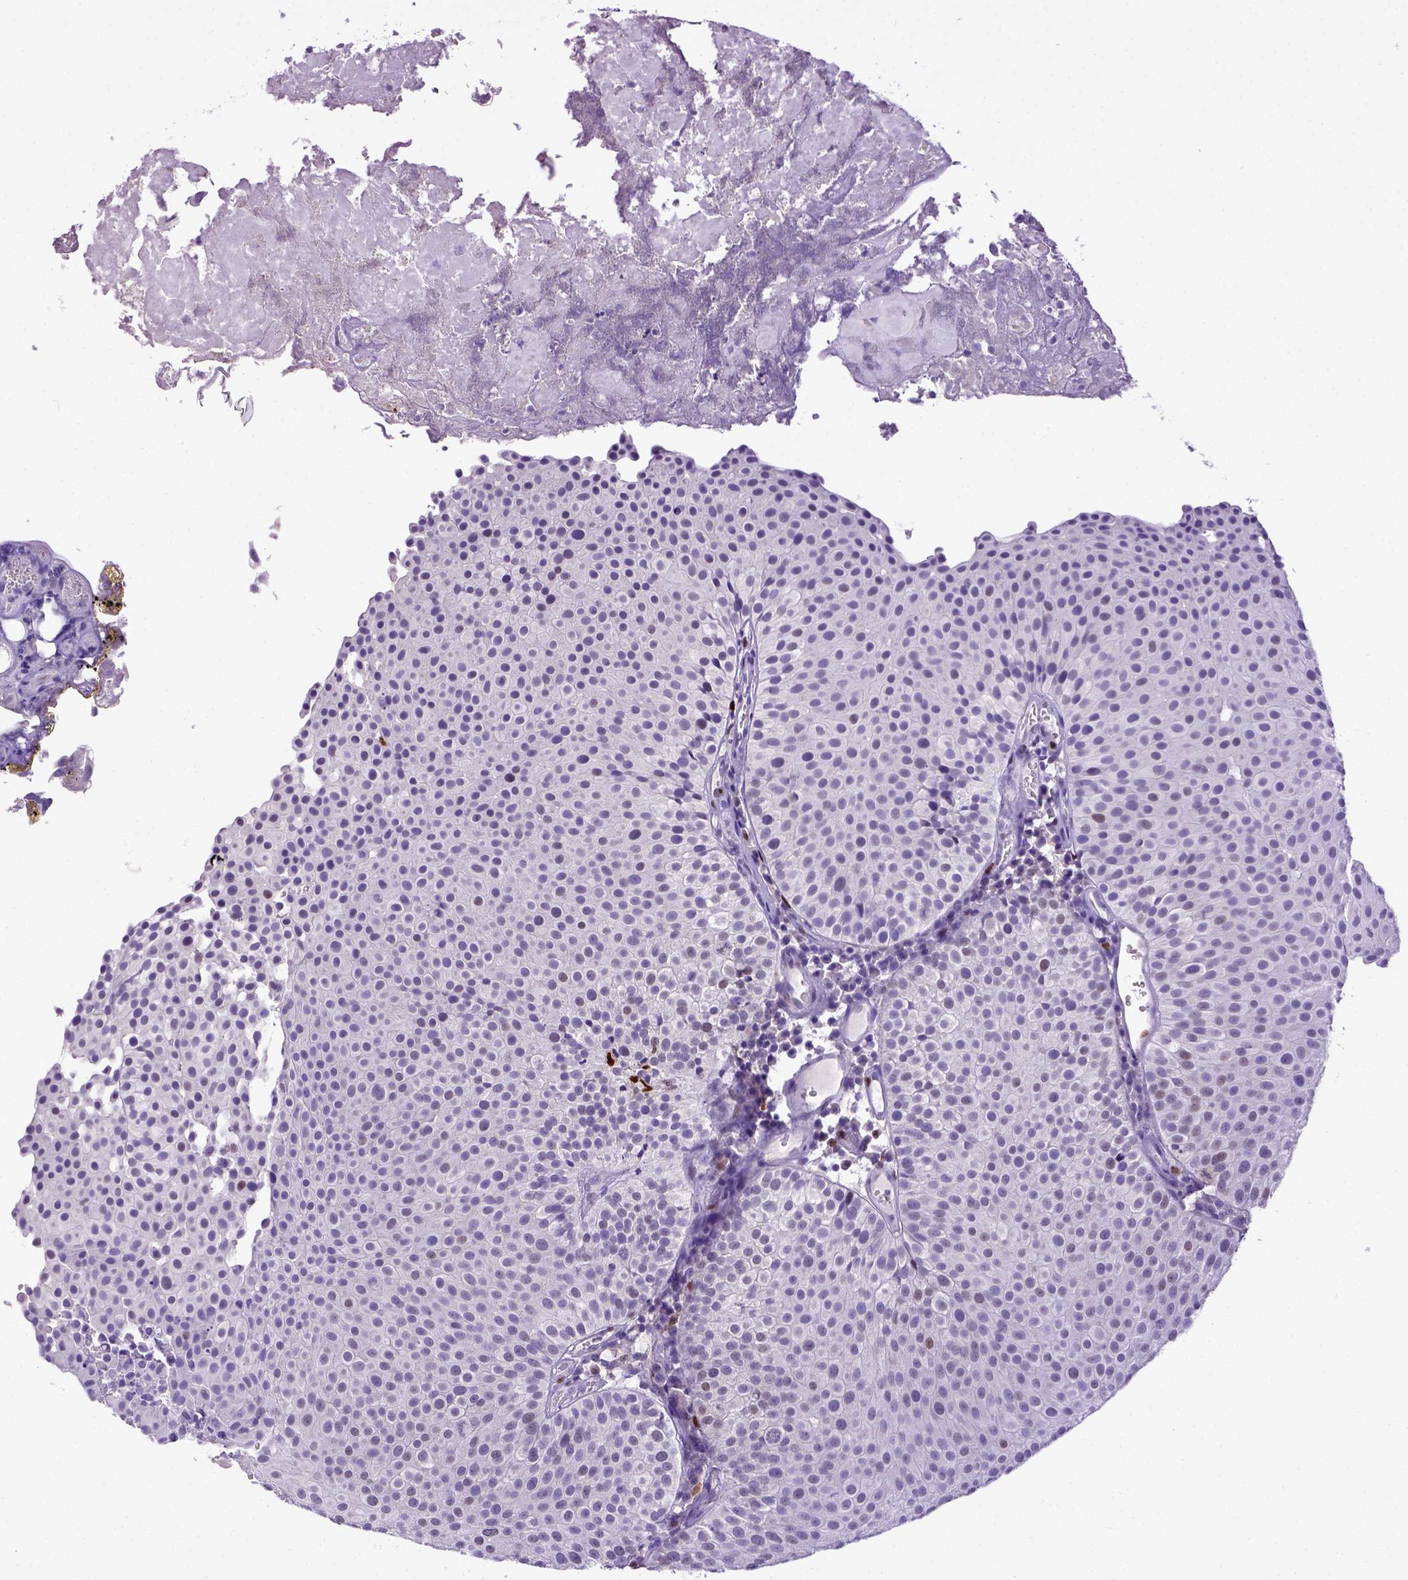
{"staining": {"intensity": "negative", "quantity": "none", "location": "none"}, "tissue": "urothelial cancer", "cell_type": "Tumor cells", "image_type": "cancer", "snomed": [{"axis": "morphology", "description": "Urothelial carcinoma, Low grade"}, {"axis": "topography", "description": "Urinary bladder"}], "caption": "An image of urothelial cancer stained for a protein displays no brown staining in tumor cells. (DAB IHC visualized using brightfield microscopy, high magnification).", "gene": "CDKN1A", "patient": {"sex": "female", "age": 87}}